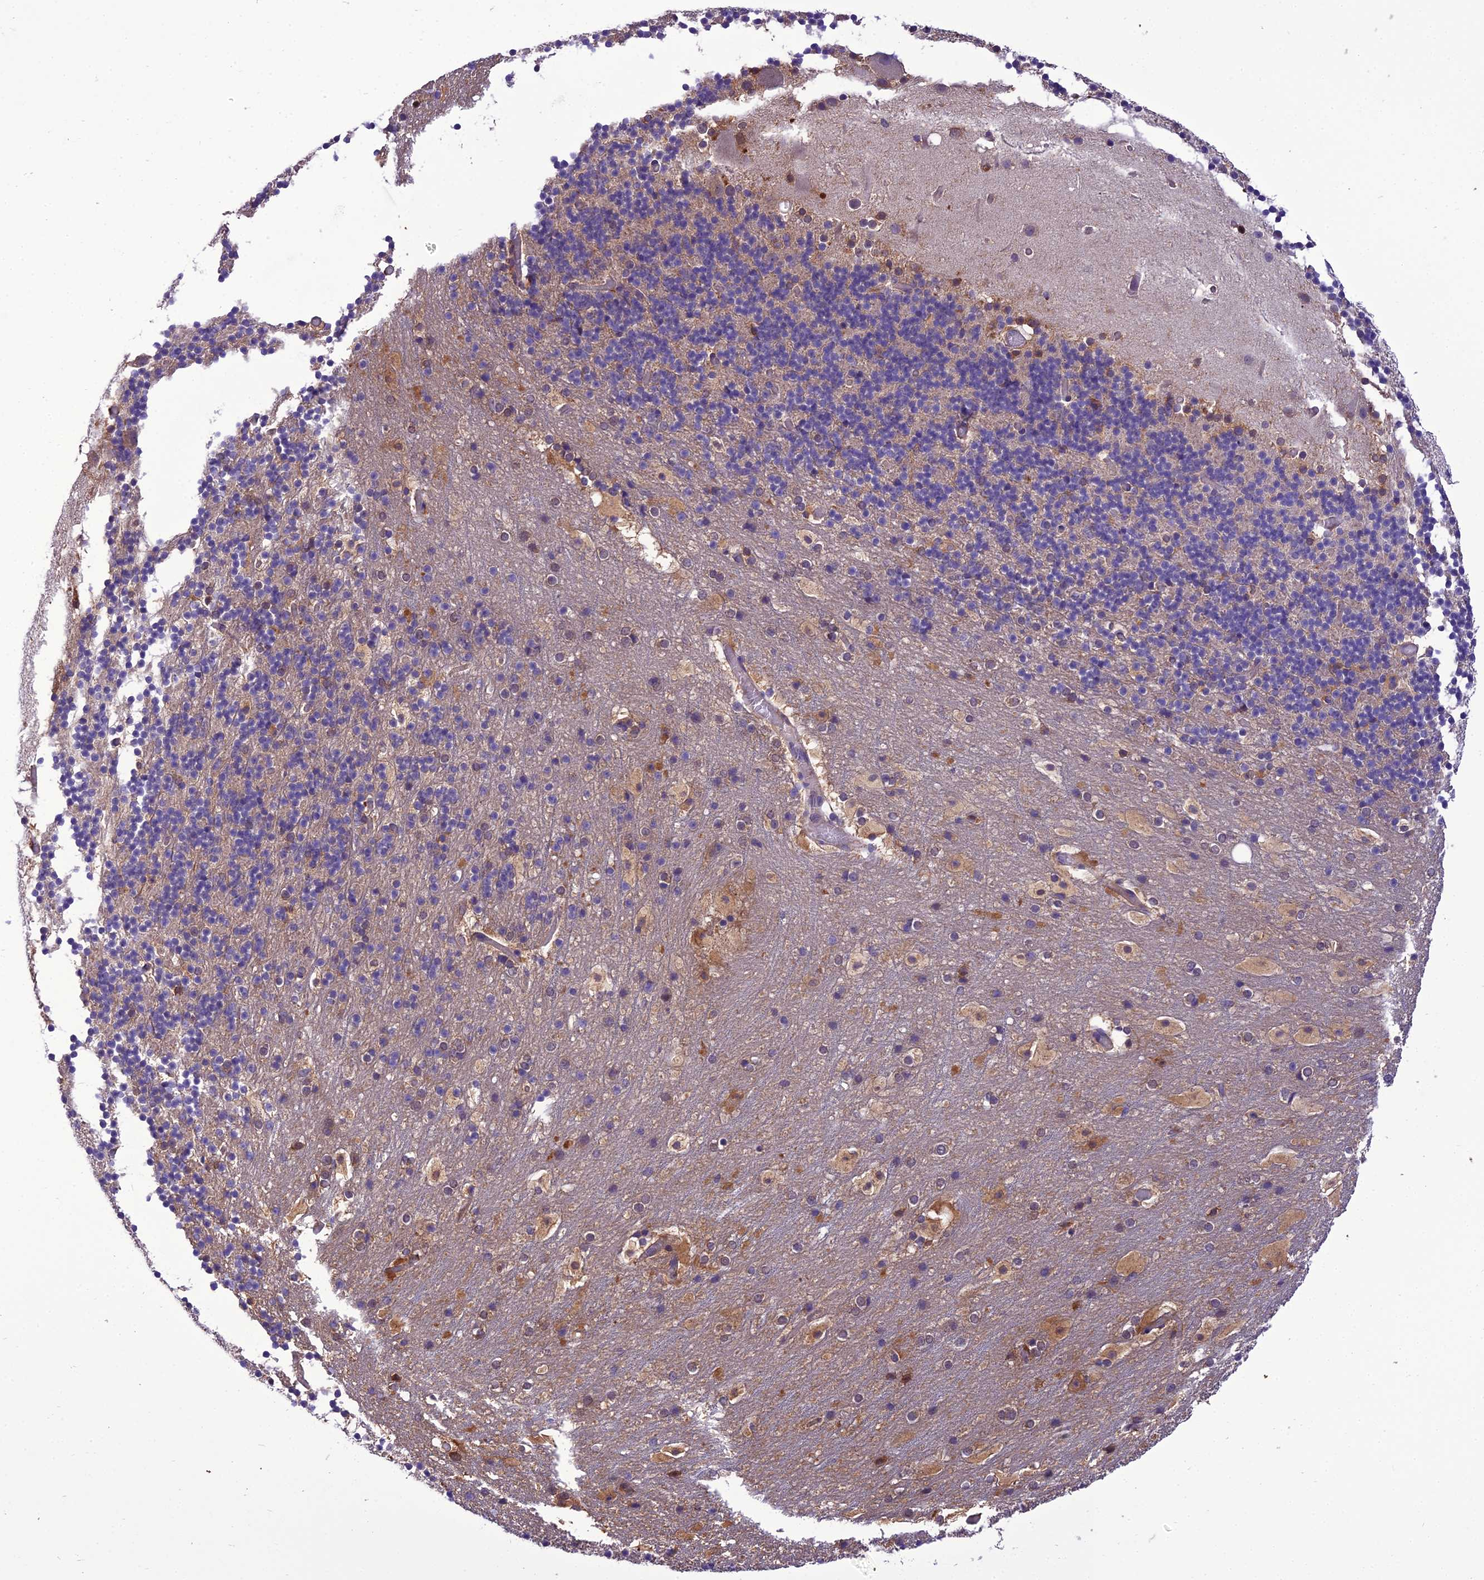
{"staining": {"intensity": "negative", "quantity": "none", "location": "none"}, "tissue": "cerebellum", "cell_type": "Cells in granular layer", "image_type": "normal", "snomed": [{"axis": "morphology", "description": "Normal tissue, NOS"}, {"axis": "topography", "description": "Cerebellum"}], "caption": "Protein analysis of unremarkable cerebellum reveals no significant positivity in cells in granular layer. Nuclei are stained in blue.", "gene": "BORCS6", "patient": {"sex": "male", "age": 57}}